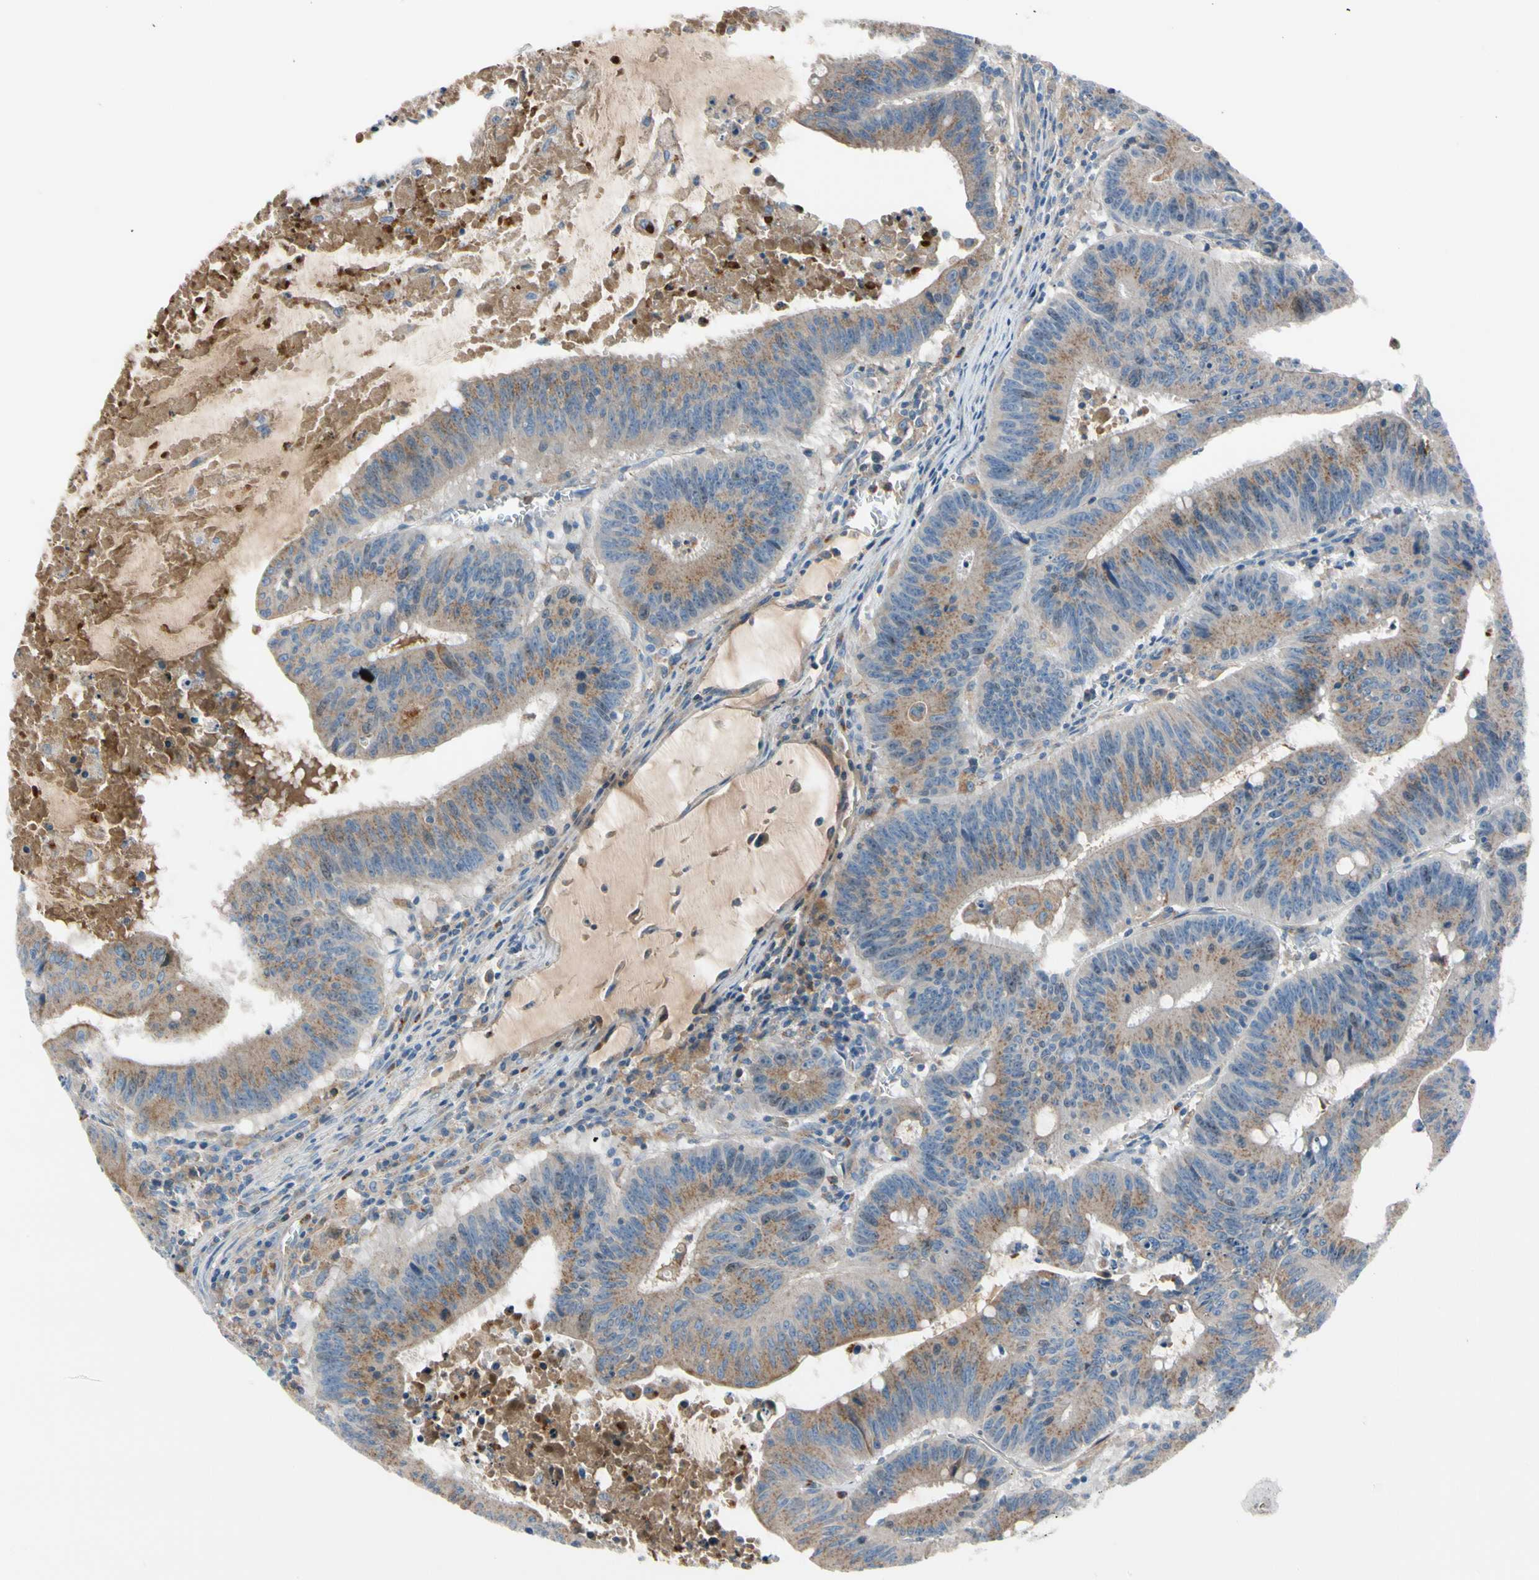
{"staining": {"intensity": "moderate", "quantity": ">75%", "location": "cytoplasmic/membranous"}, "tissue": "colorectal cancer", "cell_type": "Tumor cells", "image_type": "cancer", "snomed": [{"axis": "morphology", "description": "Adenocarcinoma, NOS"}, {"axis": "topography", "description": "Colon"}], "caption": "Adenocarcinoma (colorectal) stained with a brown dye reveals moderate cytoplasmic/membranous positive staining in approximately >75% of tumor cells.", "gene": "HJURP", "patient": {"sex": "male", "age": 45}}